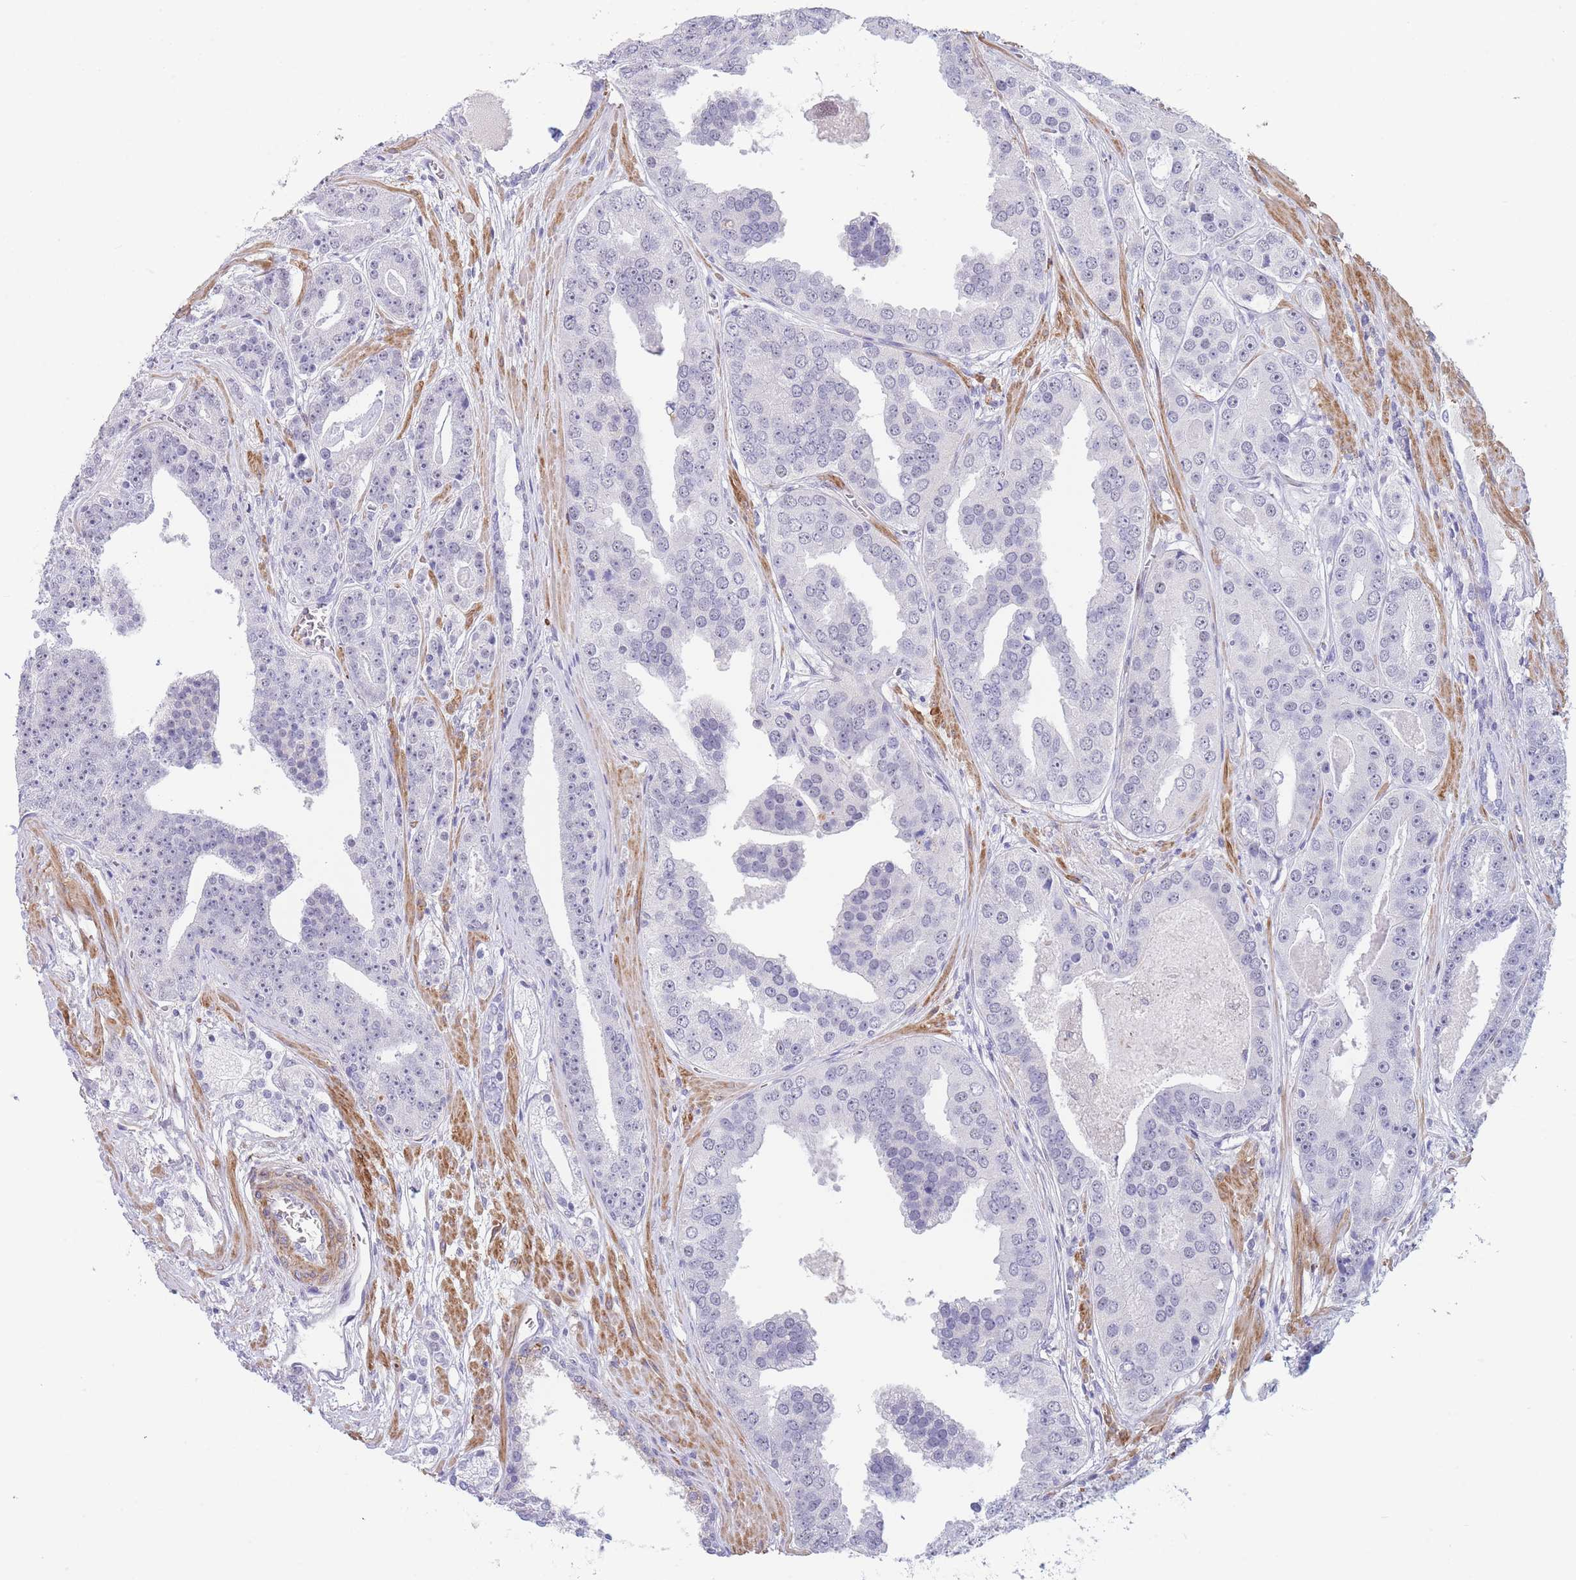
{"staining": {"intensity": "negative", "quantity": "none", "location": "none"}, "tissue": "prostate cancer", "cell_type": "Tumor cells", "image_type": "cancer", "snomed": [{"axis": "morphology", "description": "Adenocarcinoma, High grade"}, {"axis": "topography", "description": "Prostate"}], "caption": "The immunohistochemistry (IHC) histopathology image has no significant positivity in tumor cells of adenocarcinoma (high-grade) (prostate) tissue.", "gene": "ASAP3", "patient": {"sex": "male", "age": 71}}